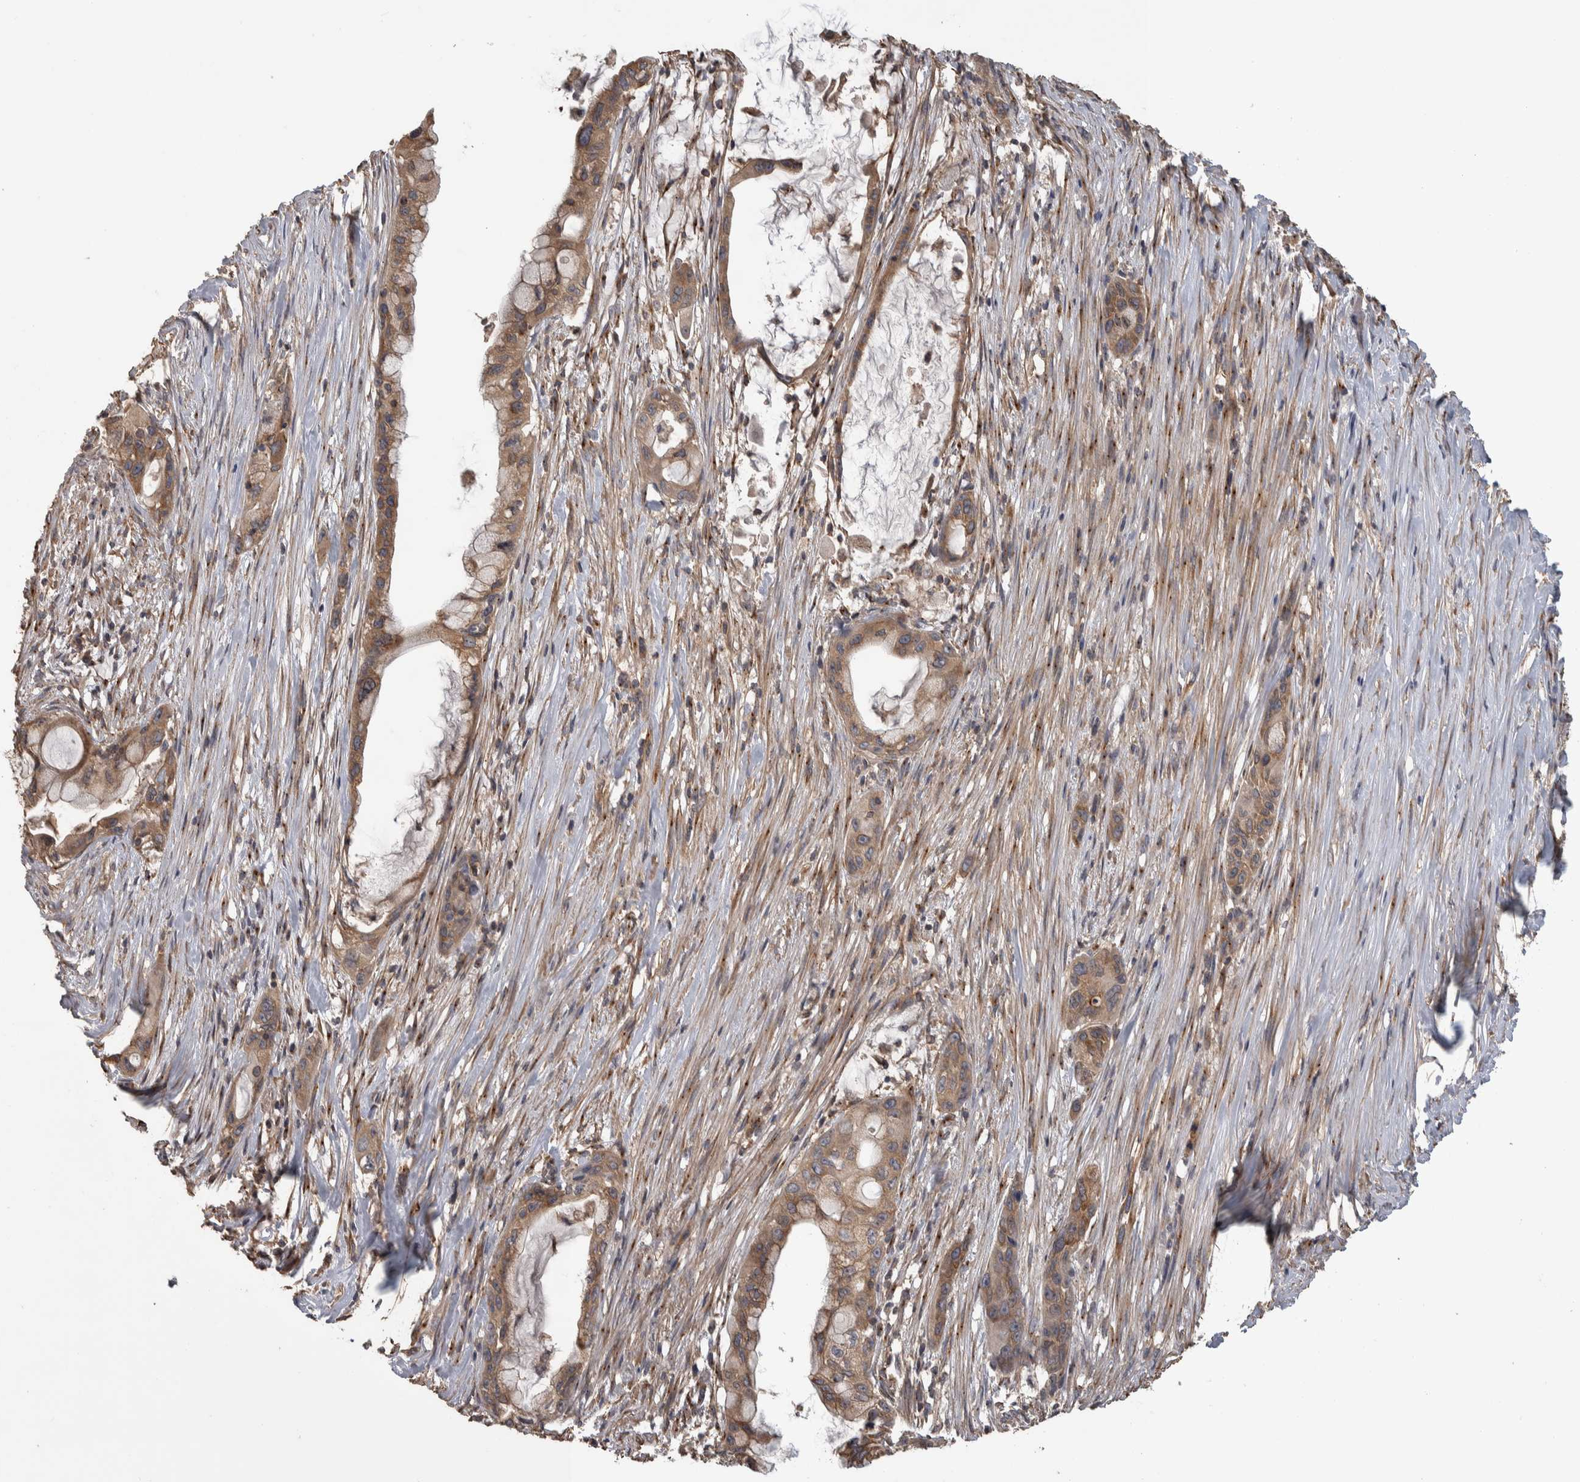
{"staining": {"intensity": "moderate", "quantity": ">75%", "location": "cytoplasmic/membranous"}, "tissue": "pancreatic cancer", "cell_type": "Tumor cells", "image_type": "cancer", "snomed": [{"axis": "morphology", "description": "Adenocarcinoma, NOS"}, {"axis": "topography", "description": "Pancreas"}], "caption": "Pancreatic cancer tissue reveals moderate cytoplasmic/membranous positivity in approximately >75% of tumor cells, visualized by immunohistochemistry. The protein is stained brown, and the nuclei are stained in blue (DAB IHC with brightfield microscopy, high magnification).", "gene": "IFRD1", "patient": {"sex": "male", "age": 53}}